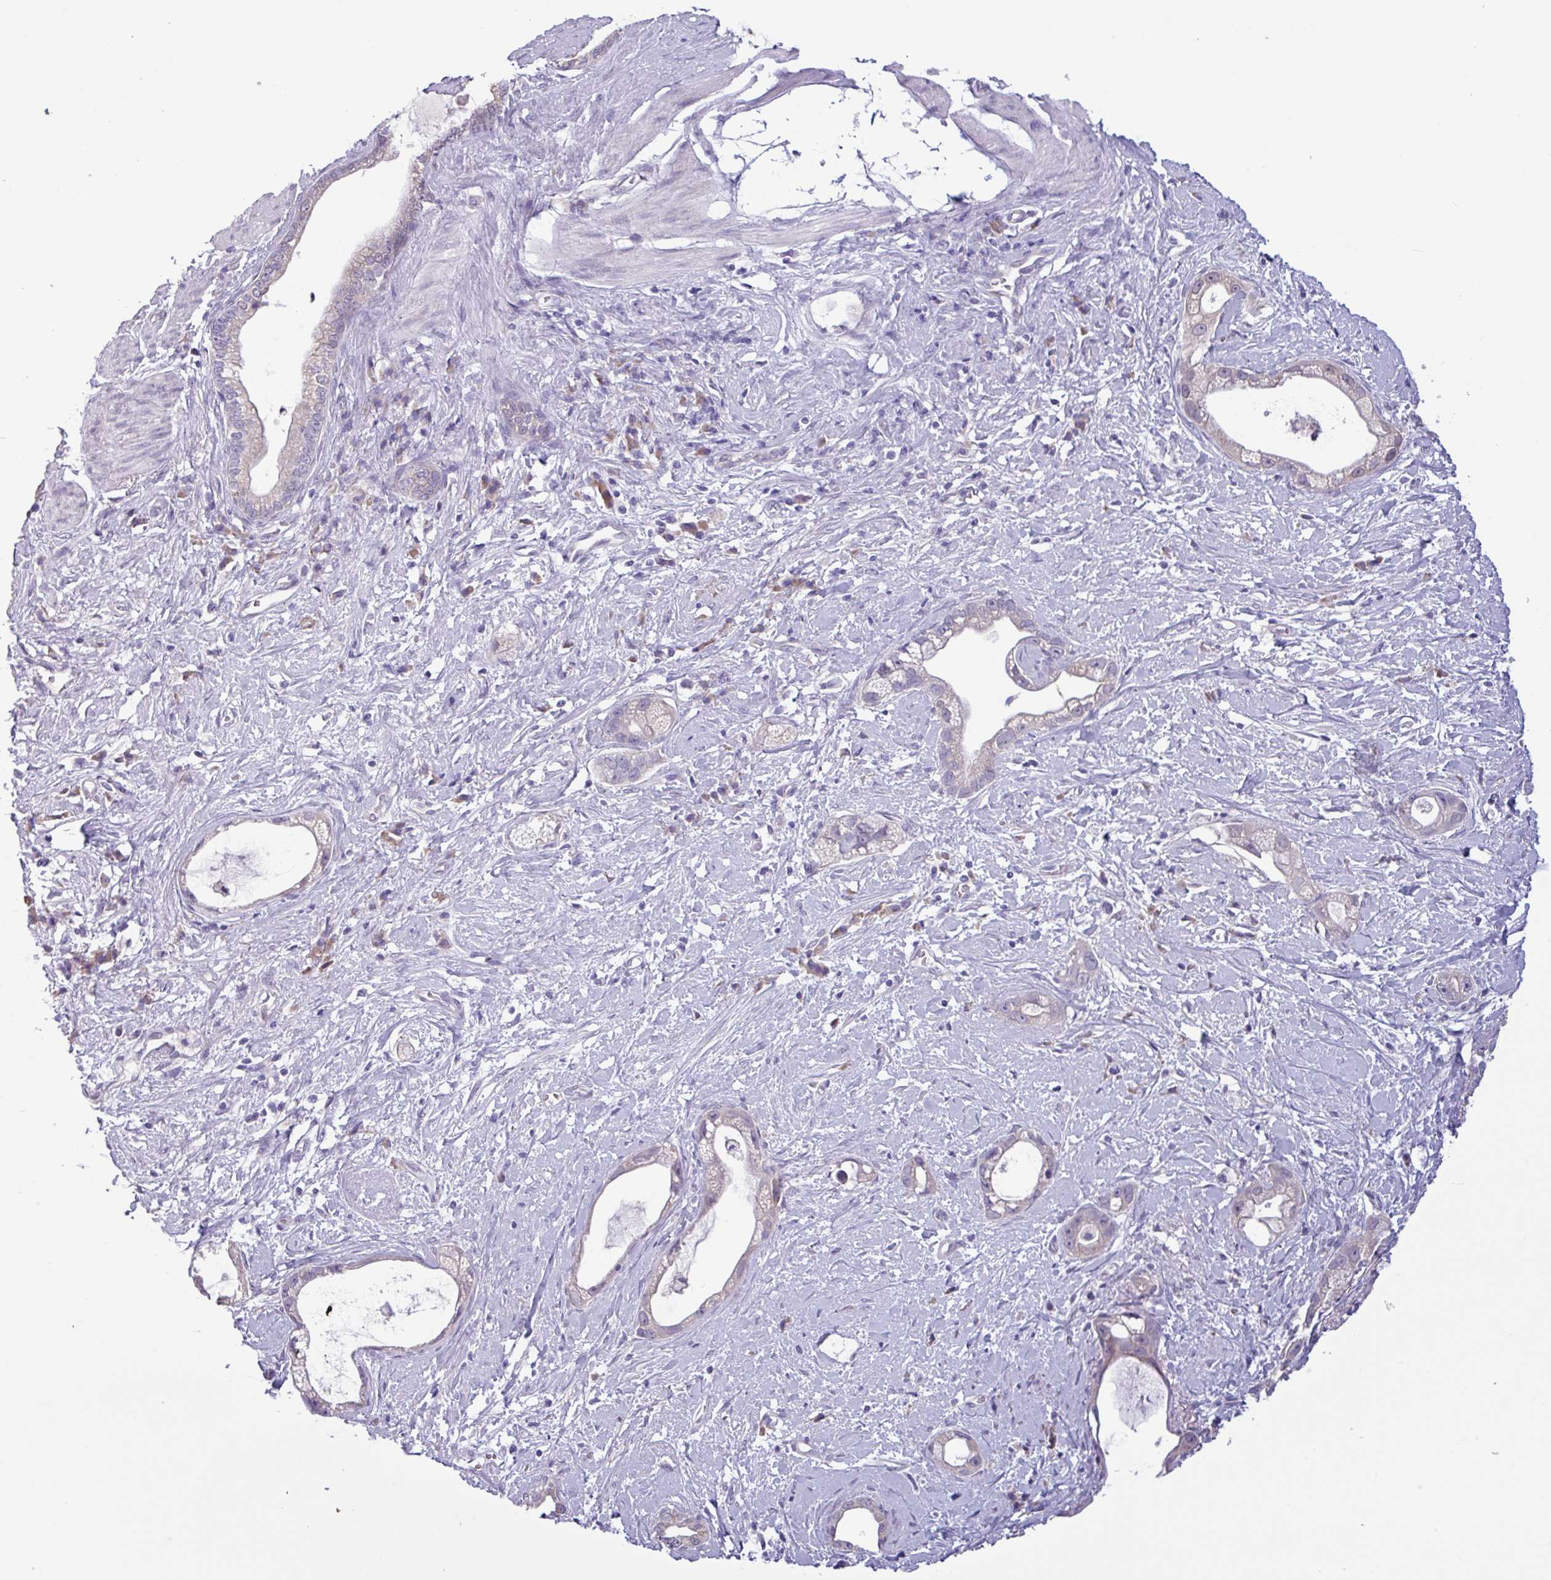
{"staining": {"intensity": "negative", "quantity": "none", "location": "none"}, "tissue": "stomach cancer", "cell_type": "Tumor cells", "image_type": "cancer", "snomed": [{"axis": "morphology", "description": "Adenocarcinoma, NOS"}, {"axis": "topography", "description": "Stomach"}], "caption": "Tumor cells show no significant staining in stomach adenocarcinoma.", "gene": "C20orf27", "patient": {"sex": "male", "age": 55}}